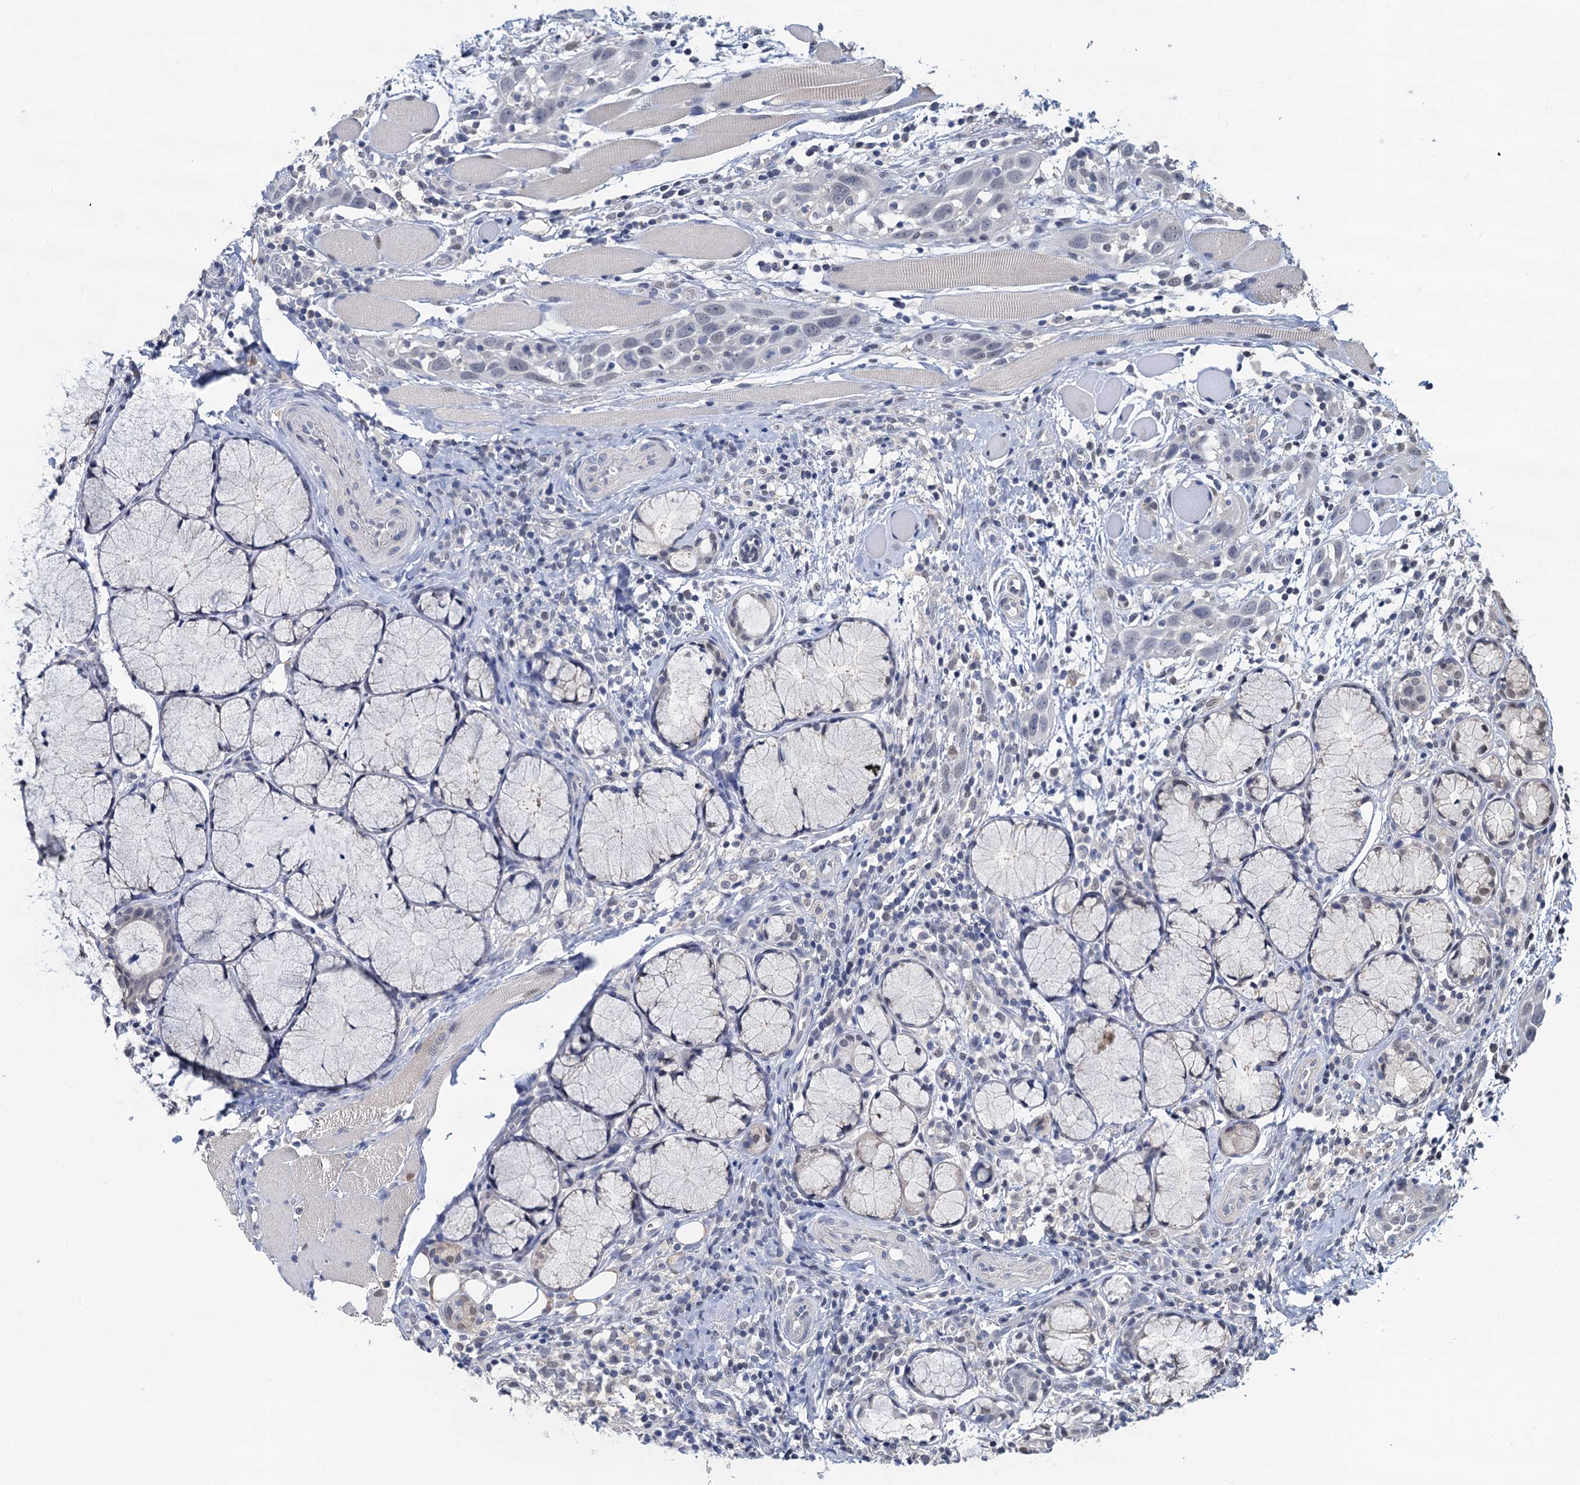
{"staining": {"intensity": "negative", "quantity": "none", "location": "none"}, "tissue": "head and neck cancer", "cell_type": "Tumor cells", "image_type": "cancer", "snomed": [{"axis": "morphology", "description": "Squamous cell carcinoma, NOS"}, {"axis": "topography", "description": "Oral tissue"}, {"axis": "topography", "description": "Head-Neck"}], "caption": "Human squamous cell carcinoma (head and neck) stained for a protein using IHC demonstrates no positivity in tumor cells.", "gene": "RTKN2", "patient": {"sex": "female", "age": 50}}